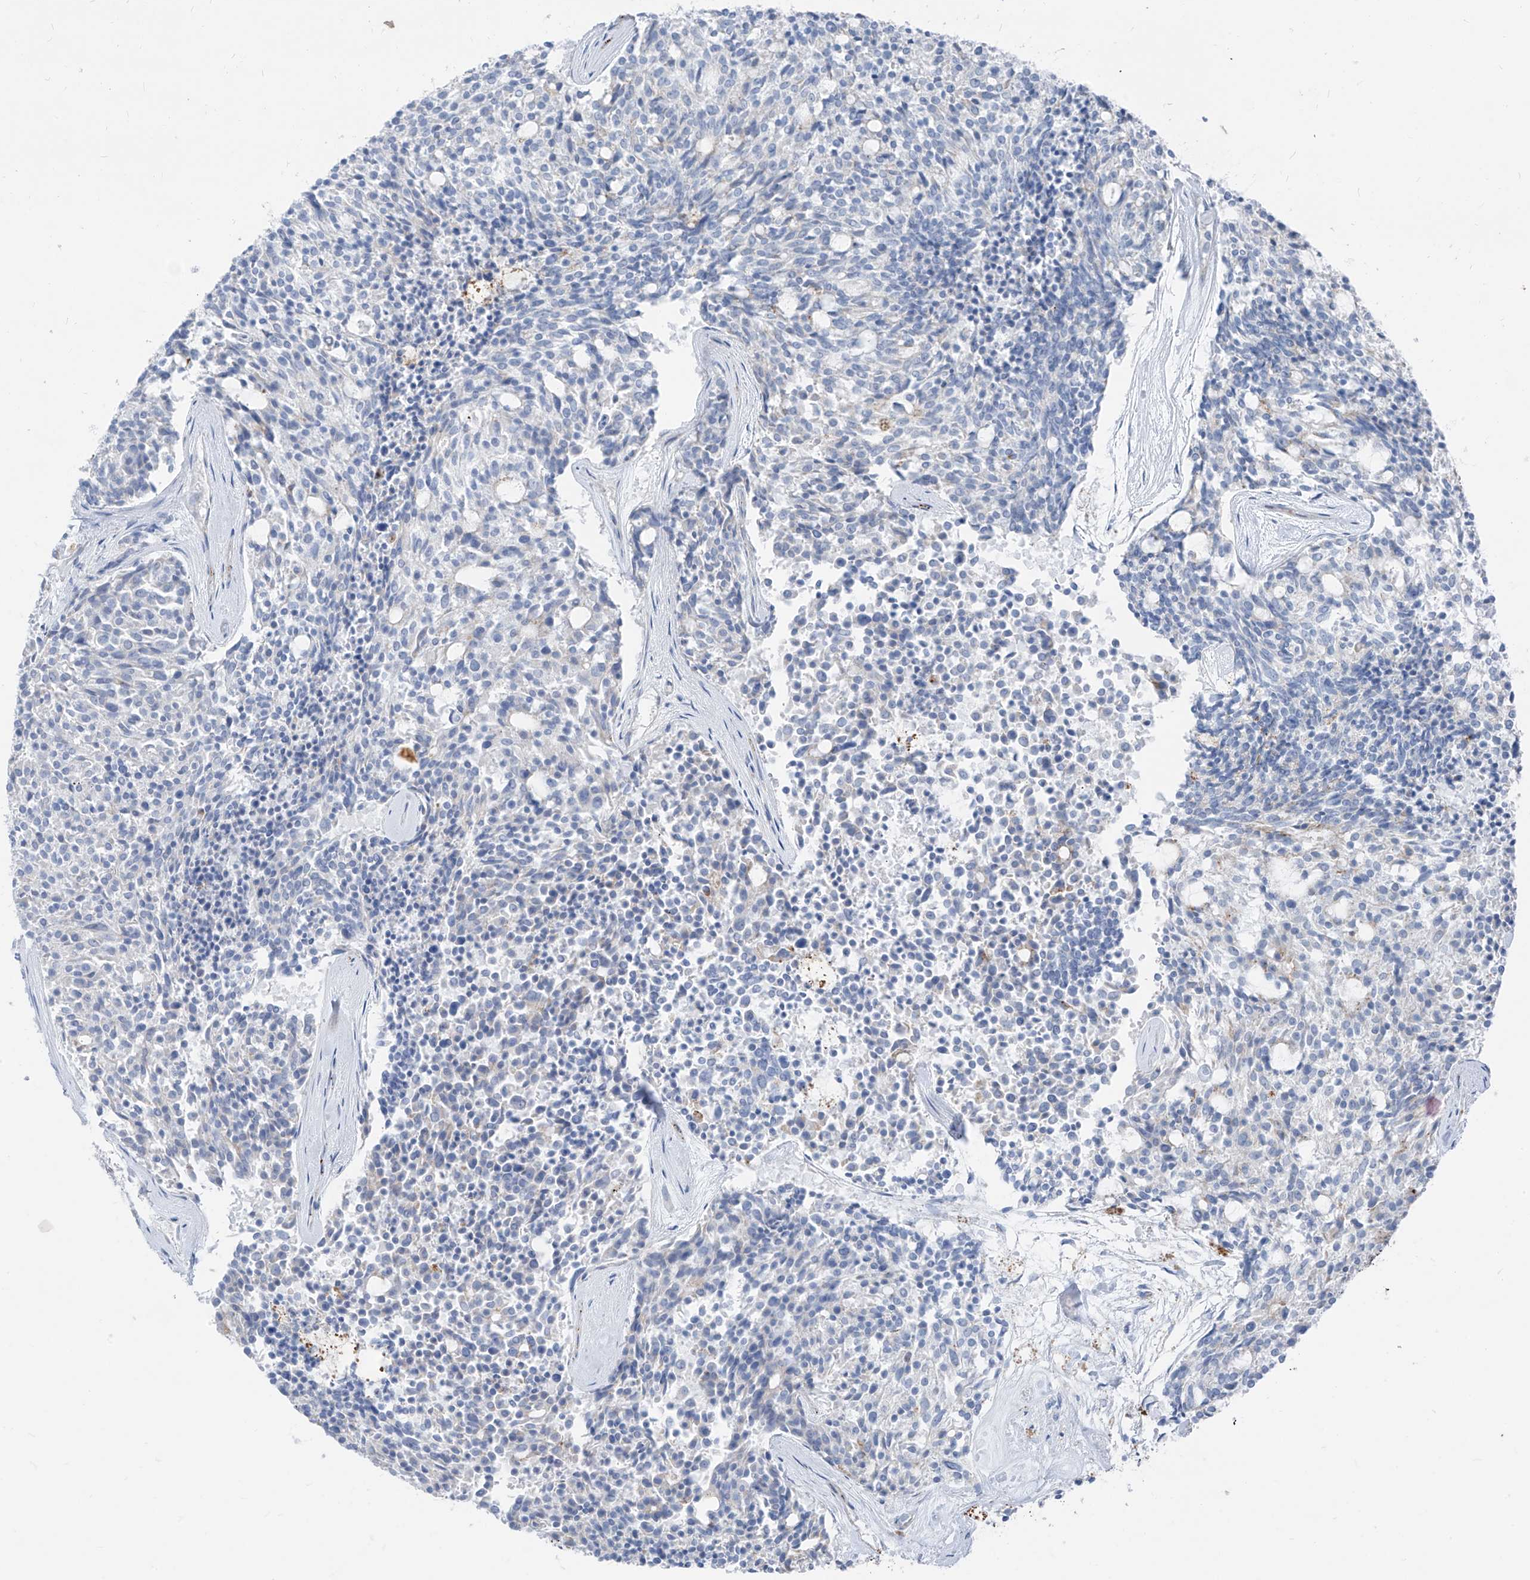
{"staining": {"intensity": "negative", "quantity": "none", "location": "none"}, "tissue": "carcinoid", "cell_type": "Tumor cells", "image_type": "cancer", "snomed": [{"axis": "morphology", "description": "Carcinoid, malignant, NOS"}, {"axis": "topography", "description": "Pancreas"}], "caption": "IHC of carcinoid demonstrates no expression in tumor cells.", "gene": "GPR137C", "patient": {"sex": "female", "age": 54}}